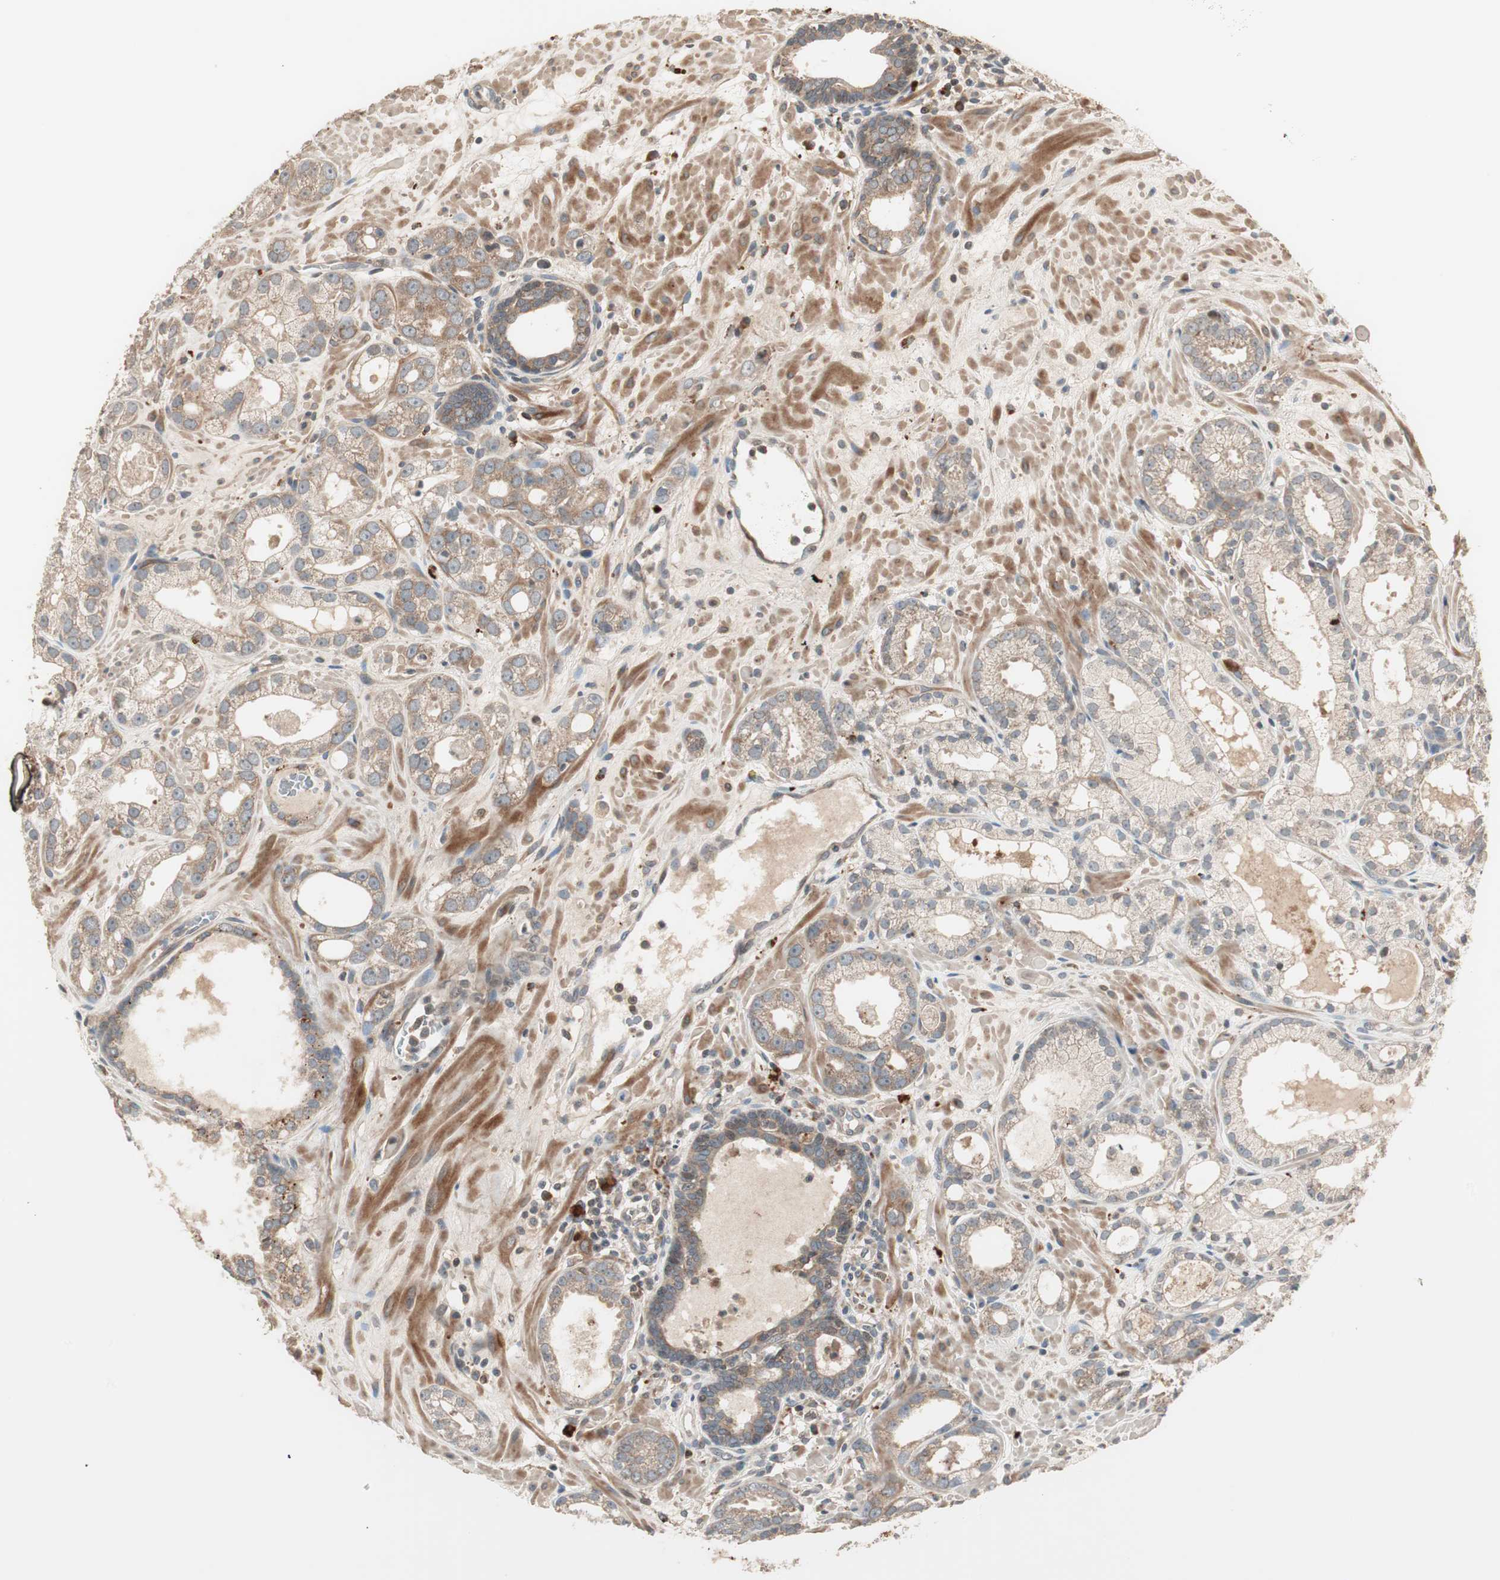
{"staining": {"intensity": "weak", "quantity": ">75%", "location": "cytoplasmic/membranous"}, "tissue": "prostate cancer", "cell_type": "Tumor cells", "image_type": "cancer", "snomed": [{"axis": "morphology", "description": "Adenocarcinoma, Low grade"}, {"axis": "topography", "description": "Prostate"}], "caption": "Immunohistochemistry of prostate adenocarcinoma (low-grade) reveals low levels of weak cytoplasmic/membranous expression in about >75% of tumor cells.", "gene": "SFRP1", "patient": {"sex": "male", "age": 57}}